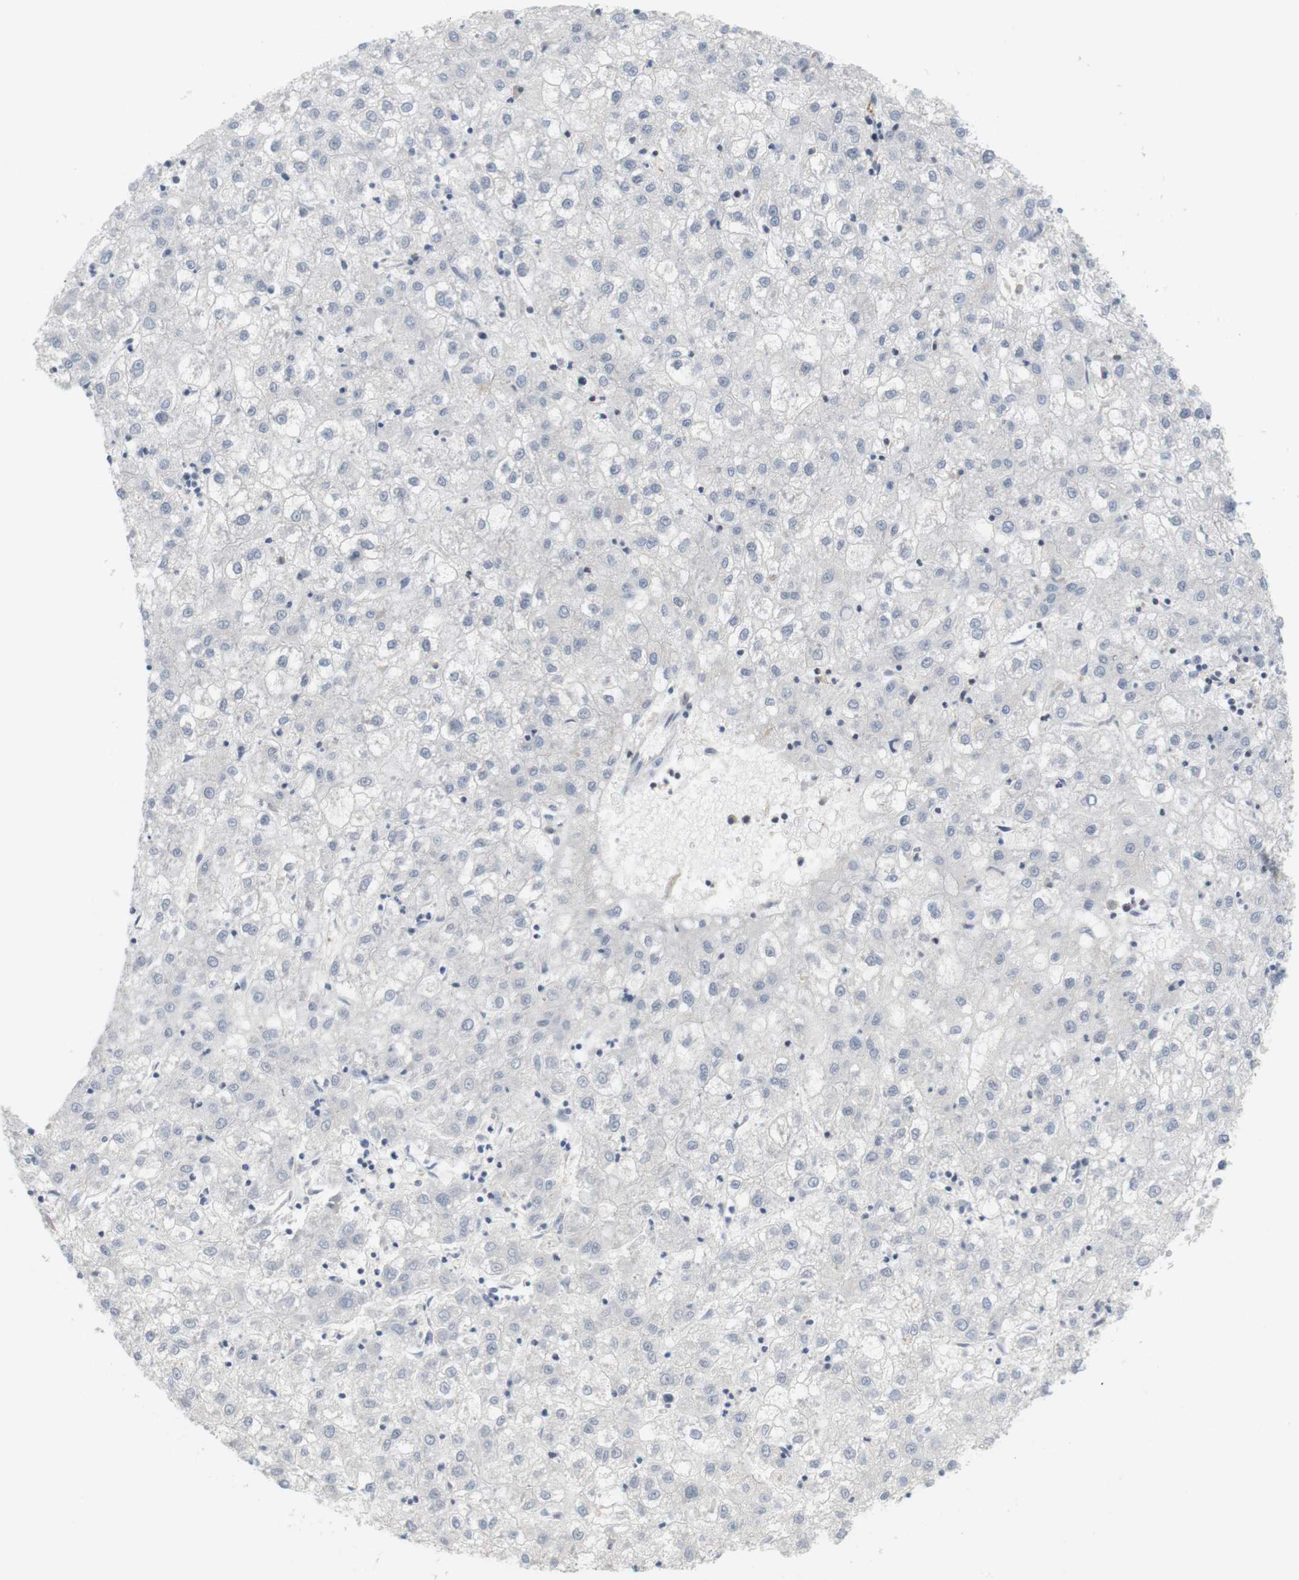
{"staining": {"intensity": "negative", "quantity": "none", "location": "none"}, "tissue": "liver cancer", "cell_type": "Tumor cells", "image_type": "cancer", "snomed": [{"axis": "morphology", "description": "Carcinoma, Hepatocellular, NOS"}, {"axis": "topography", "description": "Liver"}], "caption": "Photomicrograph shows no protein staining in tumor cells of liver cancer tissue.", "gene": "BRD4", "patient": {"sex": "male", "age": 72}}